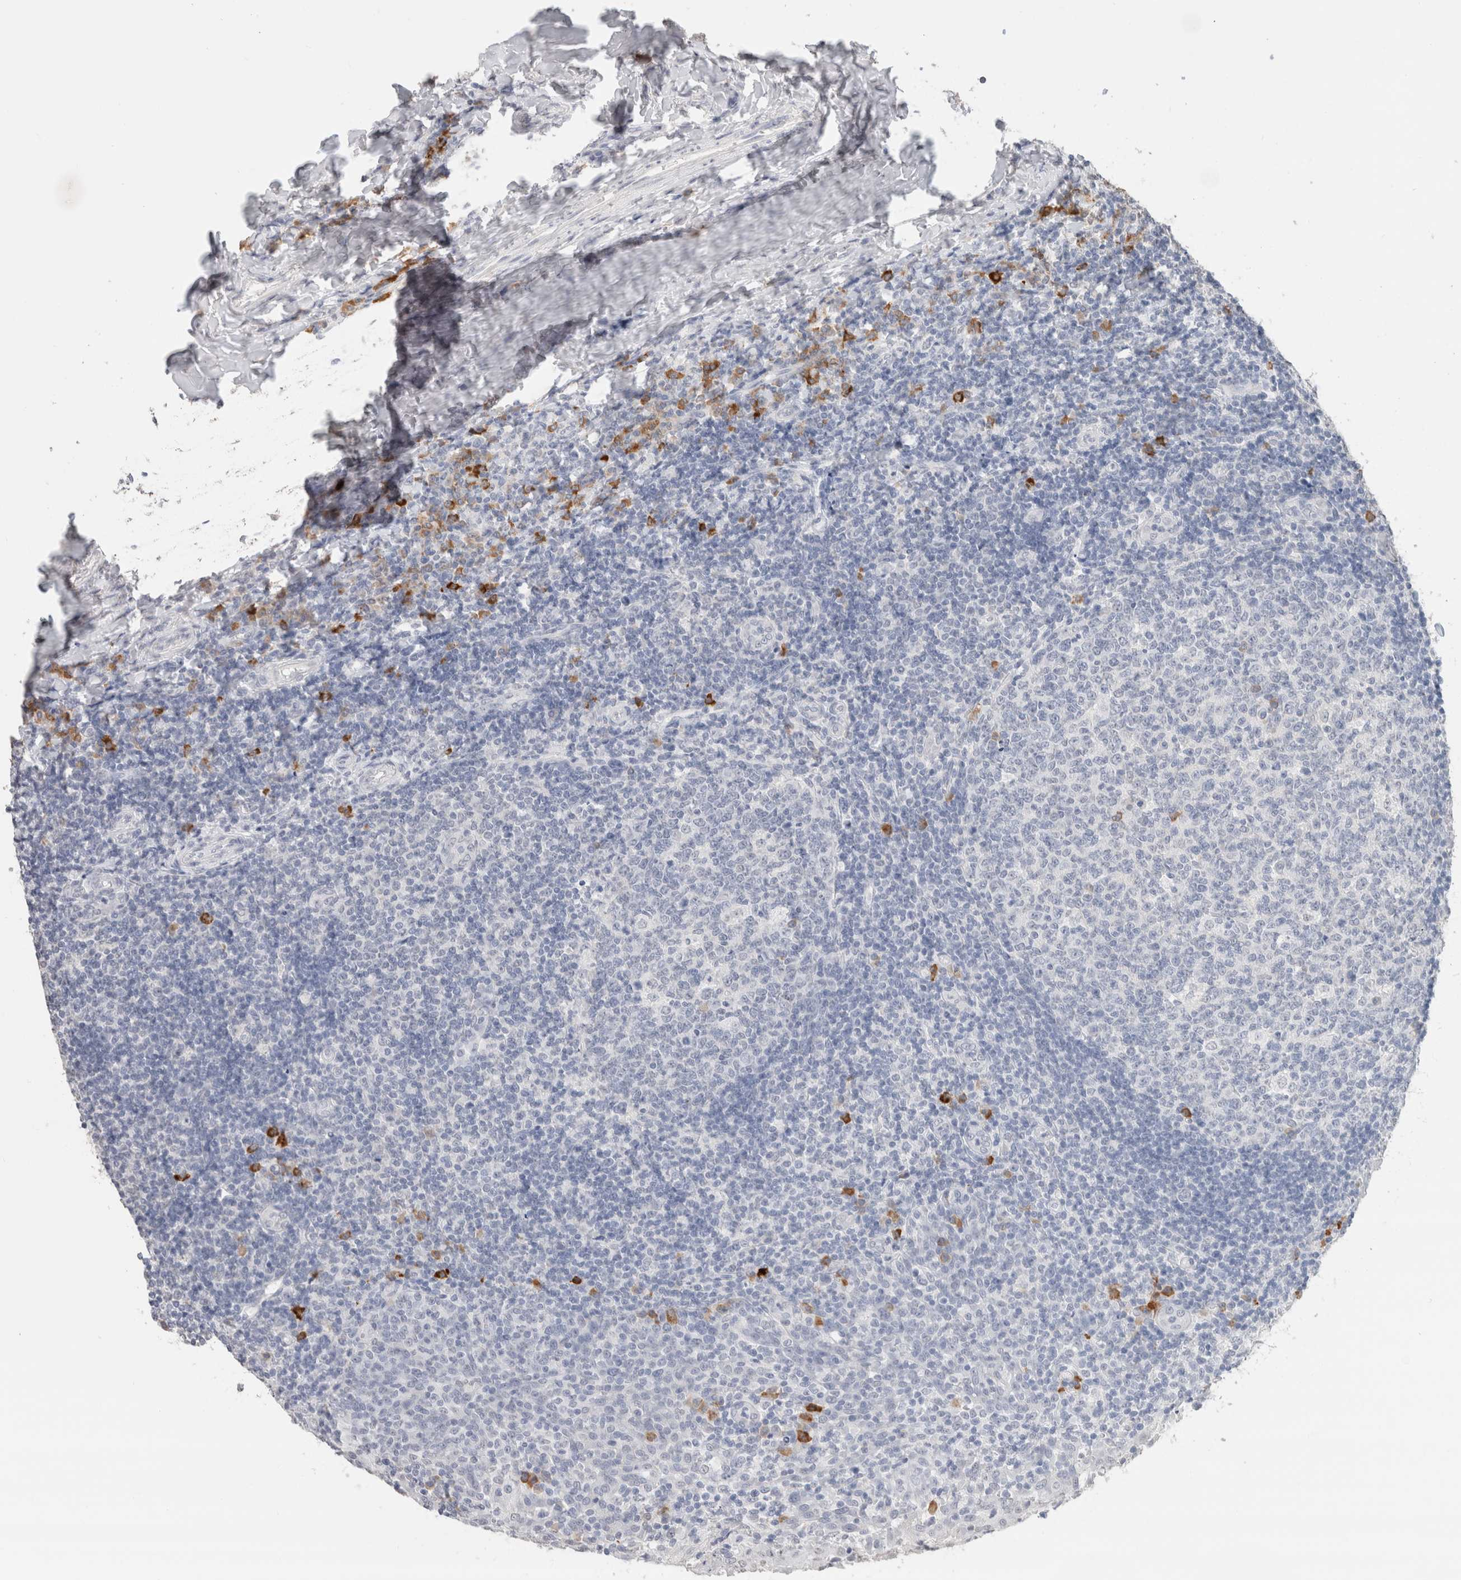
{"staining": {"intensity": "negative", "quantity": "none", "location": "none"}, "tissue": "tonsil", "cell_type": "Germinal center cells", "image_type": "normal", "snomed": [{"axis": "morphology", "description": "Normal tissue, NOS"}, {"axis": "topography", "description": "Tonsil"}], "caption": "Germinal center cells show no significant staining in normal tonsil.", "gene": "CD80", "patient": {"sex": "female", "age": 19}}